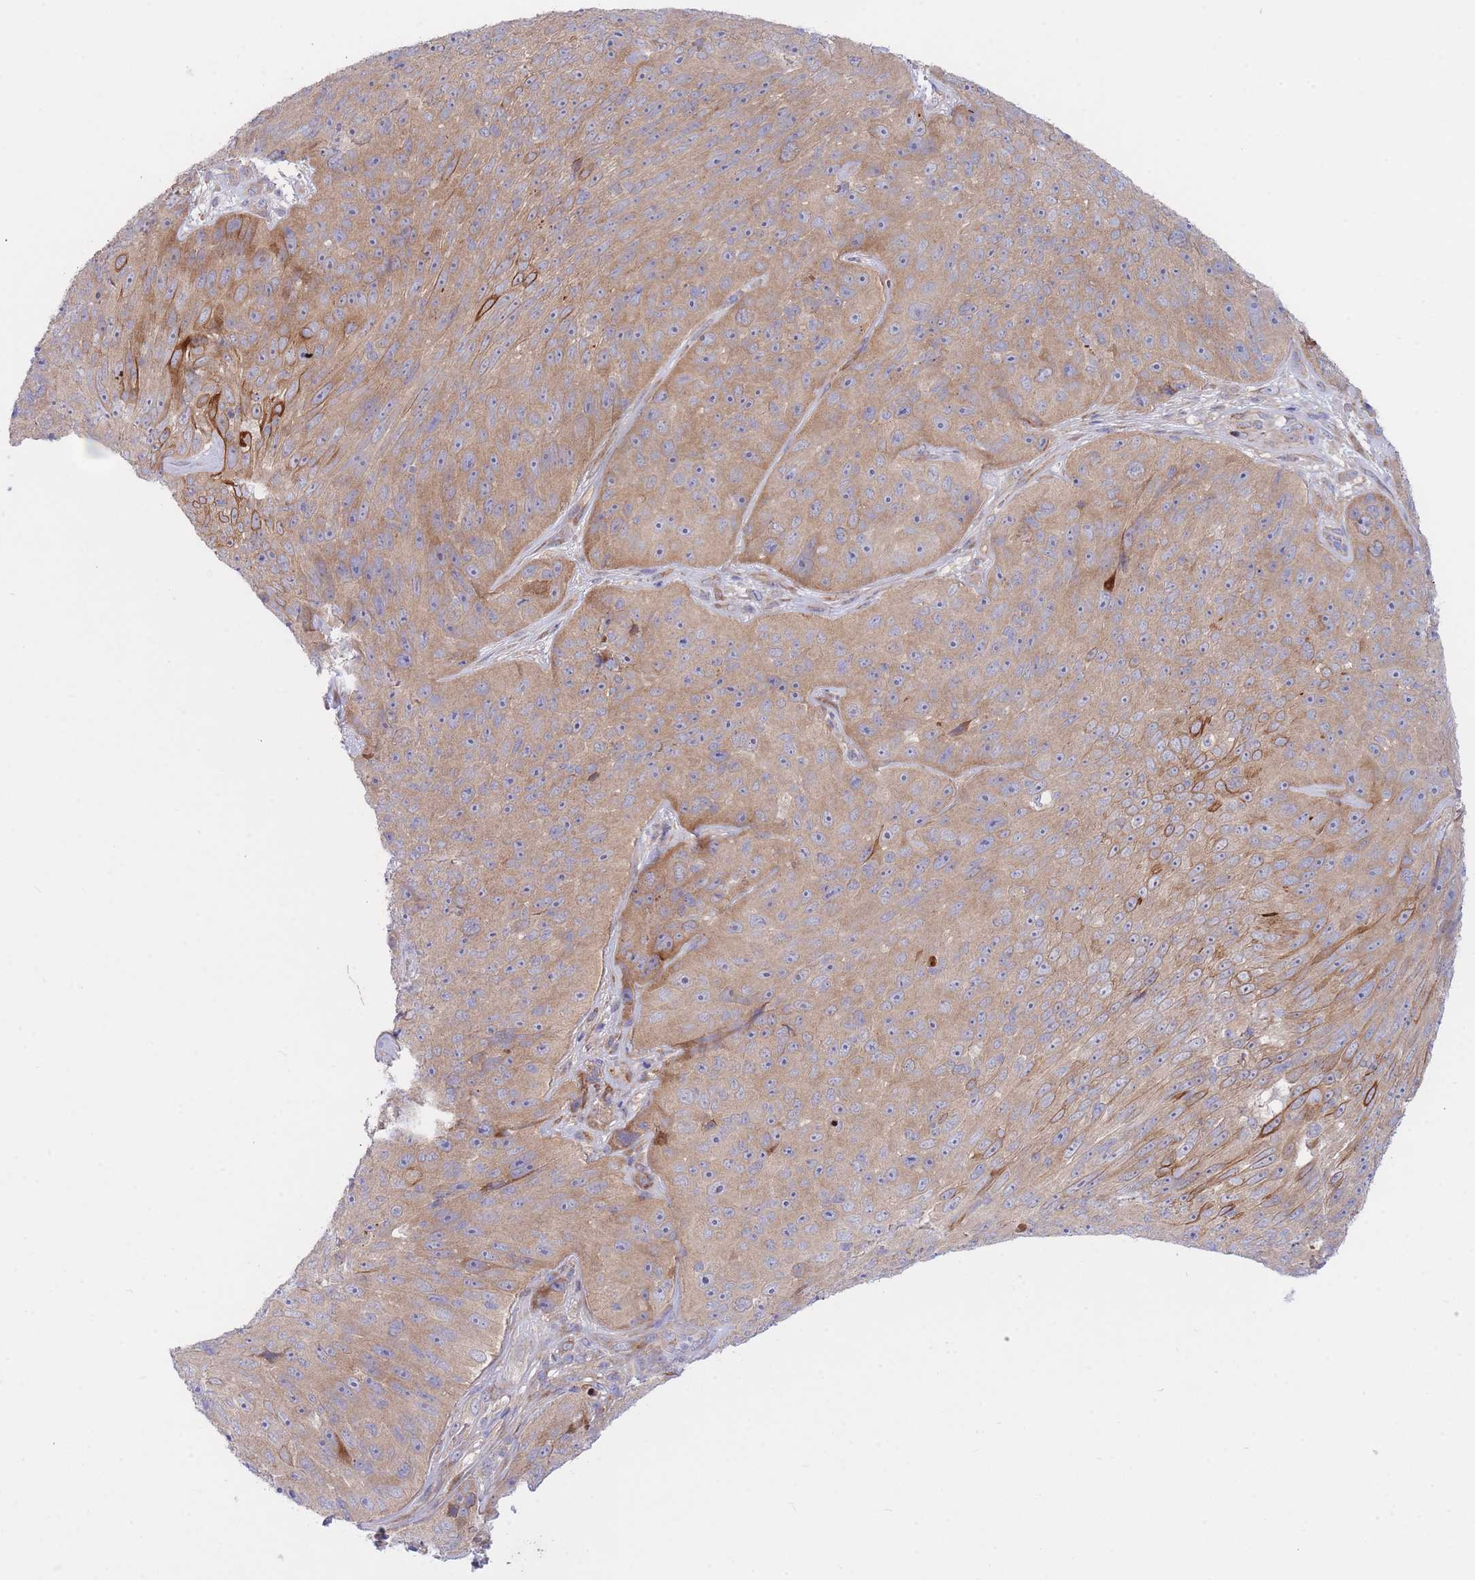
{"staining": {"intensity": "moderate", "quantity": ">75%", "location": "cytoplasmic/membranous"}, "tissue": "skin cancer", "cell_type": "Tumor cells", "image_type": "cancer", "snomed": [{"axis": "morphology", "description": "Squamous cell carcinoma, NOS"}, {"axis": "topography", "description": "Skin"}], "caption": "A high-resolution photomicrograph shows immunohistochemistry staining of skin squamous cell carcinoma, which displays moderate cytoplasmic/membranous positivity in about >75% of tumor cells.", "gene": "CHAC1", "patient": {"sex": "female", "age": 87}}